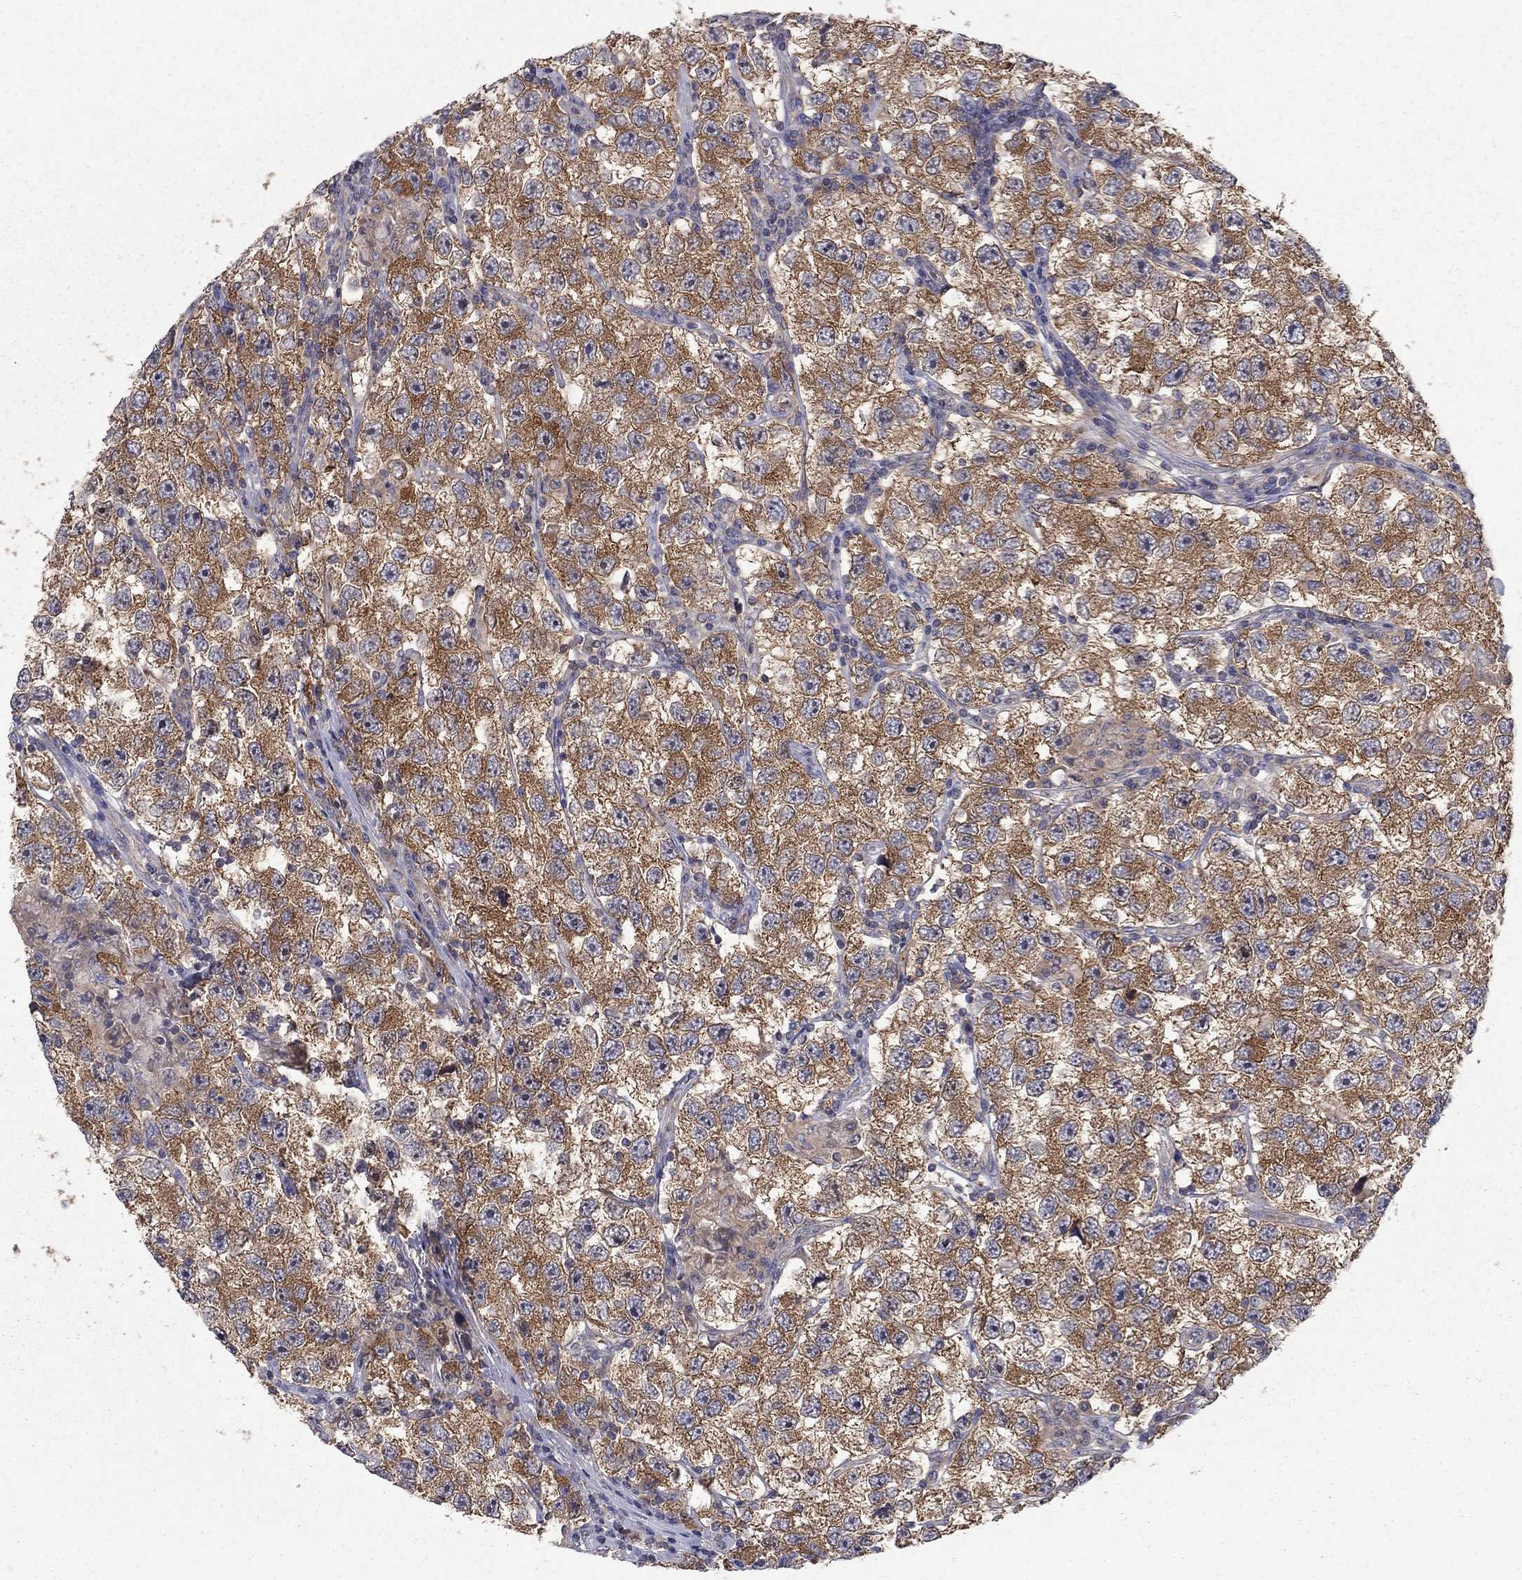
{"staining": {"intensity": "strong", "quantity": ">75%", "location": "cytoplasmic/membranous"}, "tissue": "testis cancer", "cell_type": "Tumor cells", "image_type": "cancer", "snomed": [{"axis": "morphology", "description": "Seminoma, NOS"}, {"axis": "topography", "description": "Testis"}], "caption": "Strong cytoplasmic/membranous positivity for a protein is present in about >75% of tumor cells of seminoma (testis) using immunohistochemistry.", "gene": "RNF123", "patient": {"sex": "male", "age": 26}}